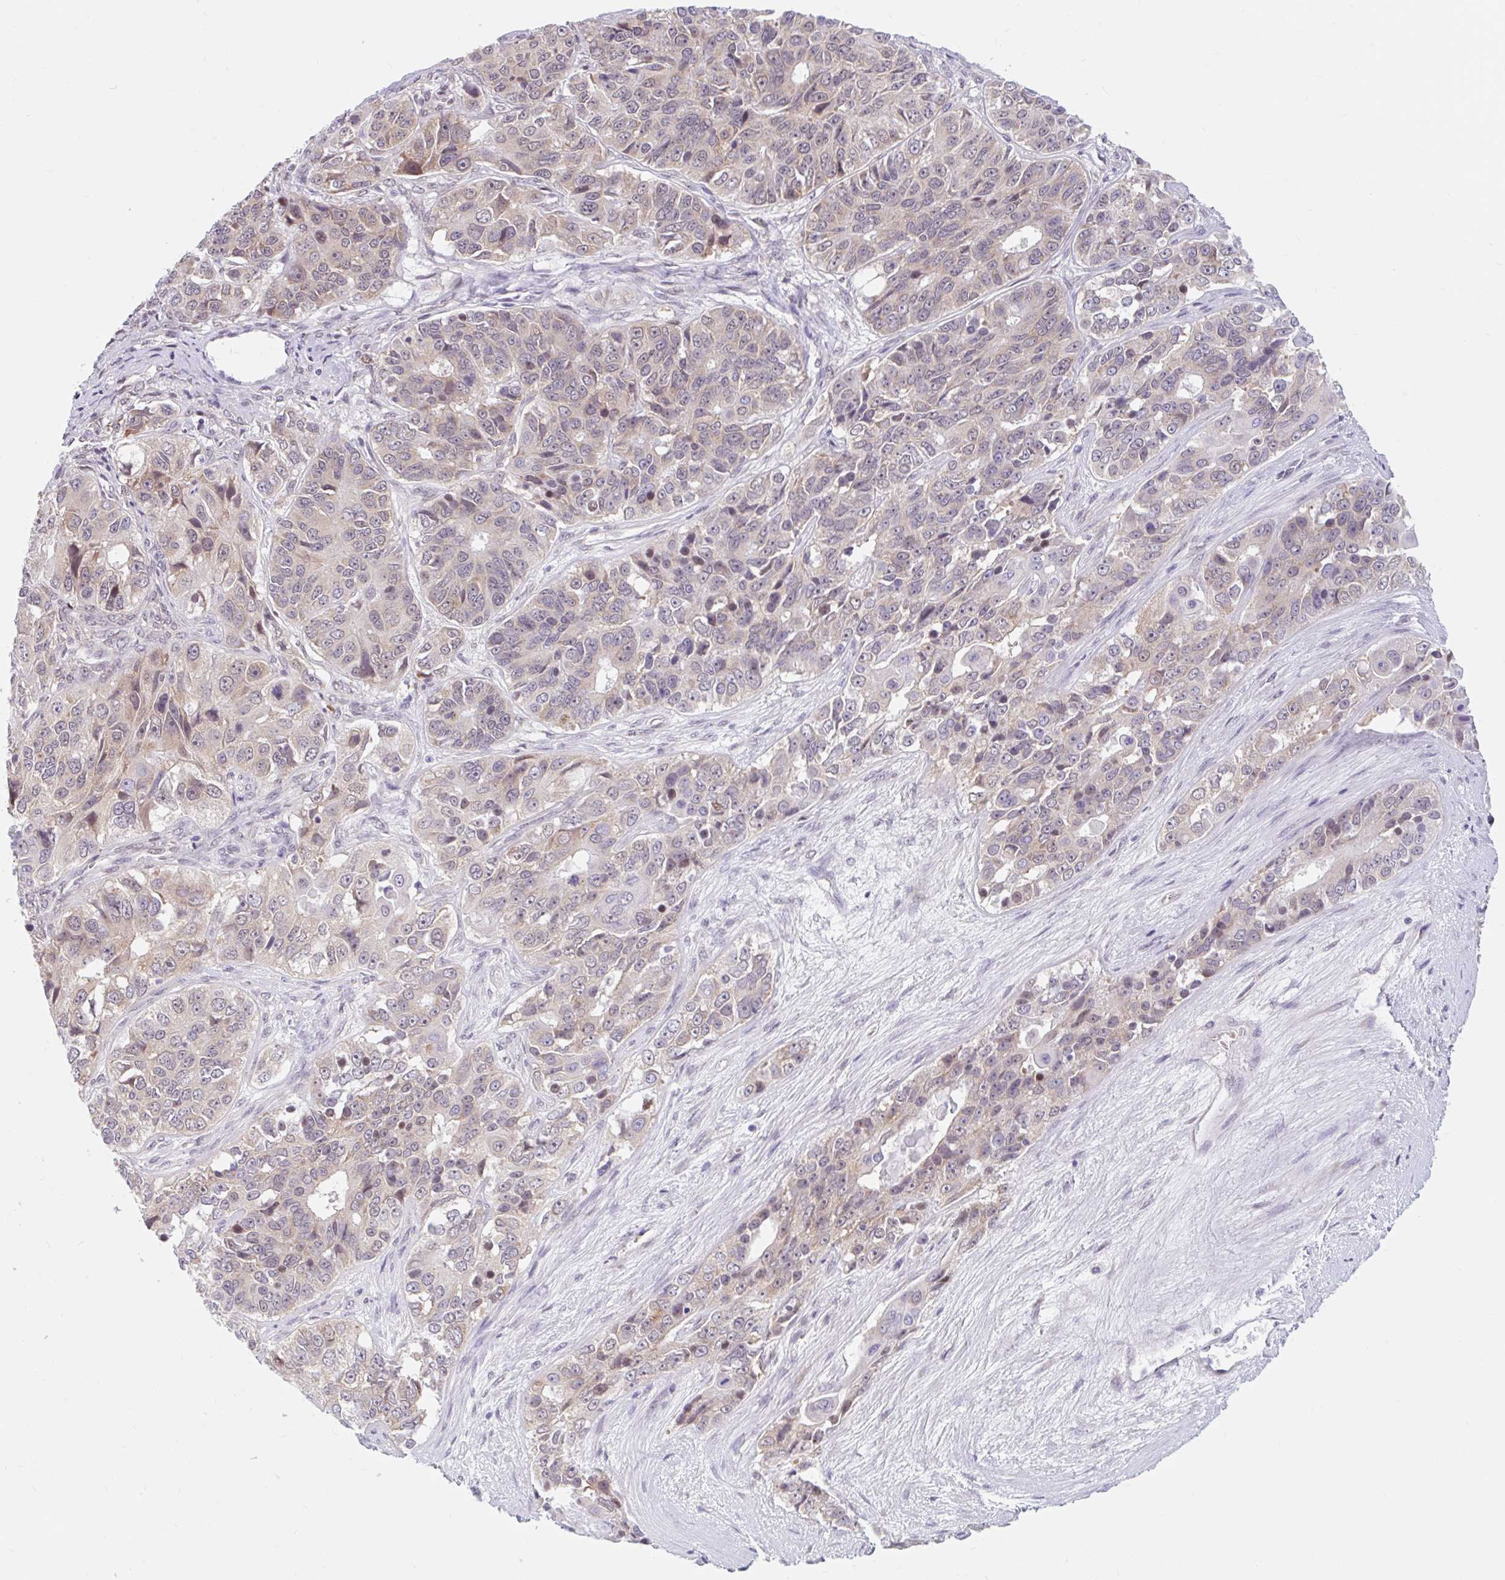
{"staining": {"intensity": "weak", "quantity": "25%-75%", "location": "cytoplasmic/membranous"}, "tissue": "ovarian cancer", "cell_type": "Tumor cells", "image_type": "cancer", "snomed": [{"axis": "morphology", "description": "Carcinoma, endometroid"}, {"axis": "topography", "description": "Ovary"}], "caption": "Ovarian endometroid carcinoma stained for a protein demonstrates weak cytoplasmic/membranous positivity in tumor cells.", "gene": "SRSF10", "patient": {"sex": "female", "age": 51}}